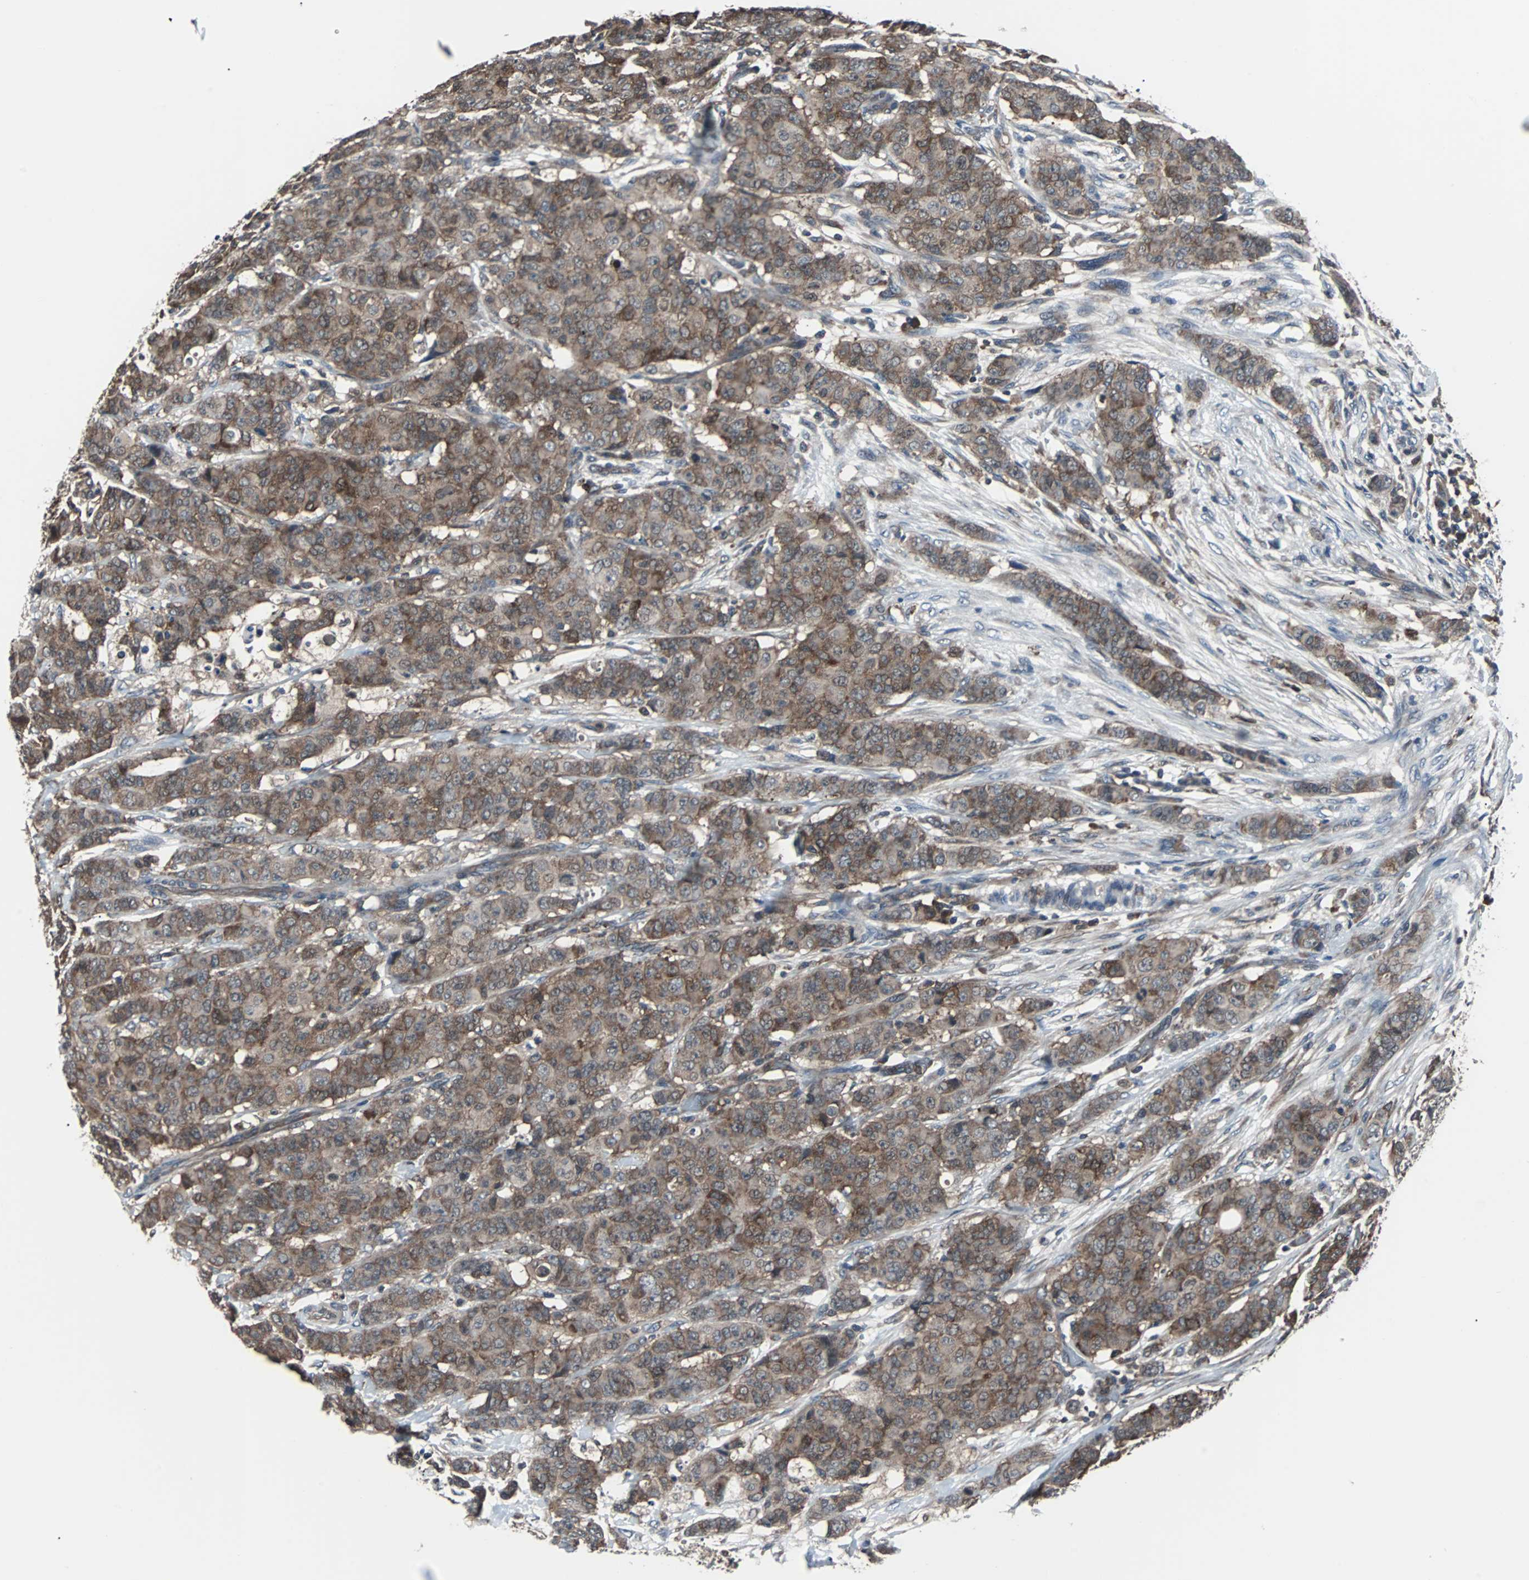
{"staining": {"intensity": "moderate", "quantity": ">75%", "location": "cytoplasmic/membranous"}, "tissue": "breast cancer", "cell_type": "Tumor cells", "image_type": "cancer", "snomed": [{"axis": "morphology", "description": "Duct carcinoma"}, {"axis": "topography", "description": "Breast"}], "caption": "Protein expression analysis of human breast invasive ductal carcinoma reveals moderate cytoplasmic/membranous expression in approximately >75% of tumor cells. (IHC, brightfield microscopy, high magnification).", "gene": "PAK1", "patient": {"sex": "female", "age": 40}}